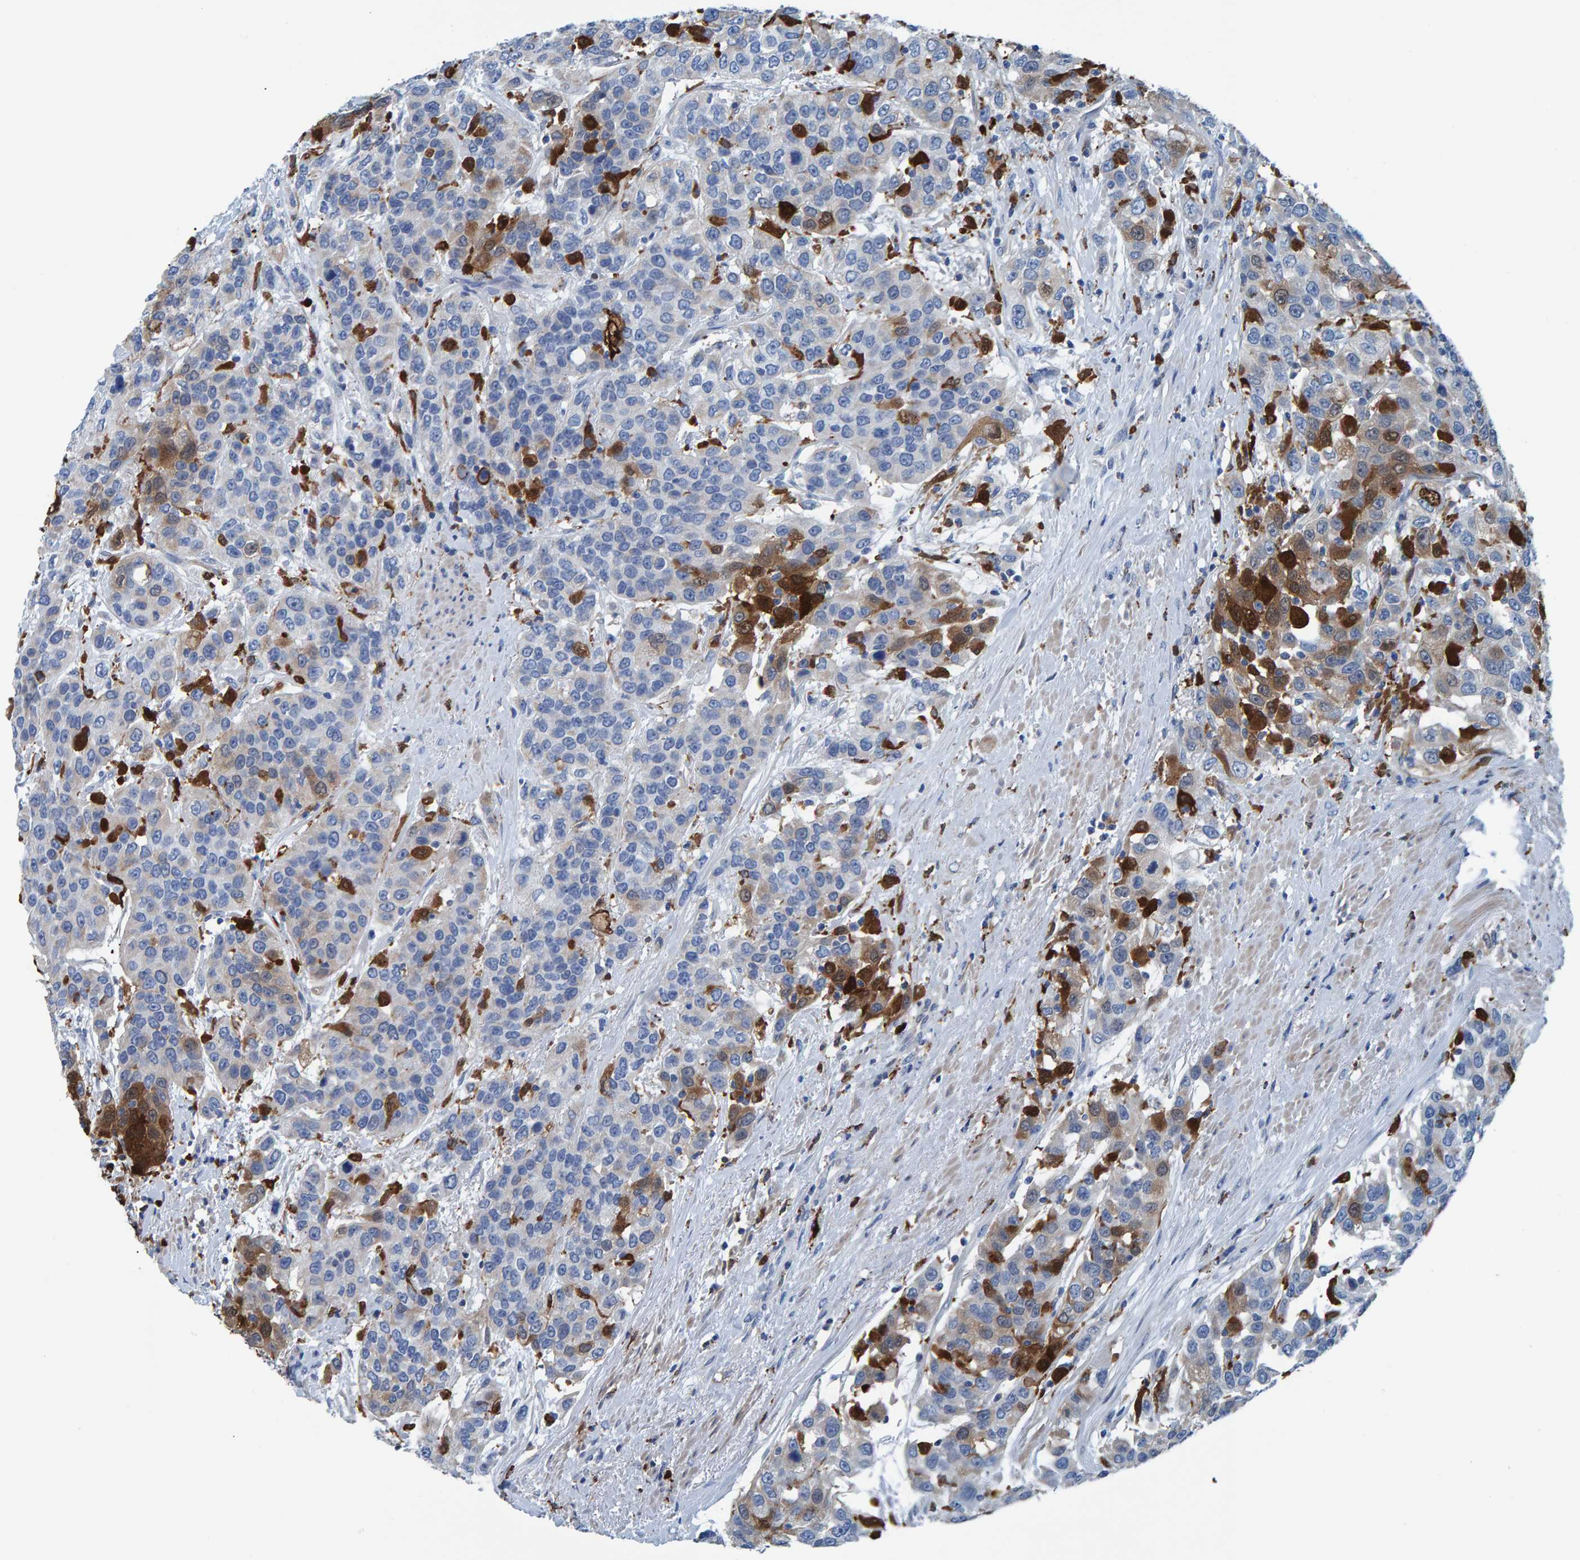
{"staining": {"intensity": "moderate", "quantity": "<25%", "location": "cytoplasmic/membranous,nuclear"}, "tissue": "urothelial cancer", "cell_type": "Tumor cells", "image_type": "cancer", "snomed": [{"axis": "morphology", "description": "Urothelial carcinoma, High grade"}, {"axis": "topography", "description": "Urinary bladder"}], "caption": "Protein expression analysis of urothelial carcinoma (high-grade) exhibits moderate cytoplasmic/membranous and nuclear positivity in about <25% of tumor cells.", "gene": "IDO1", "patient": {"sex": "female", "age": 80}}